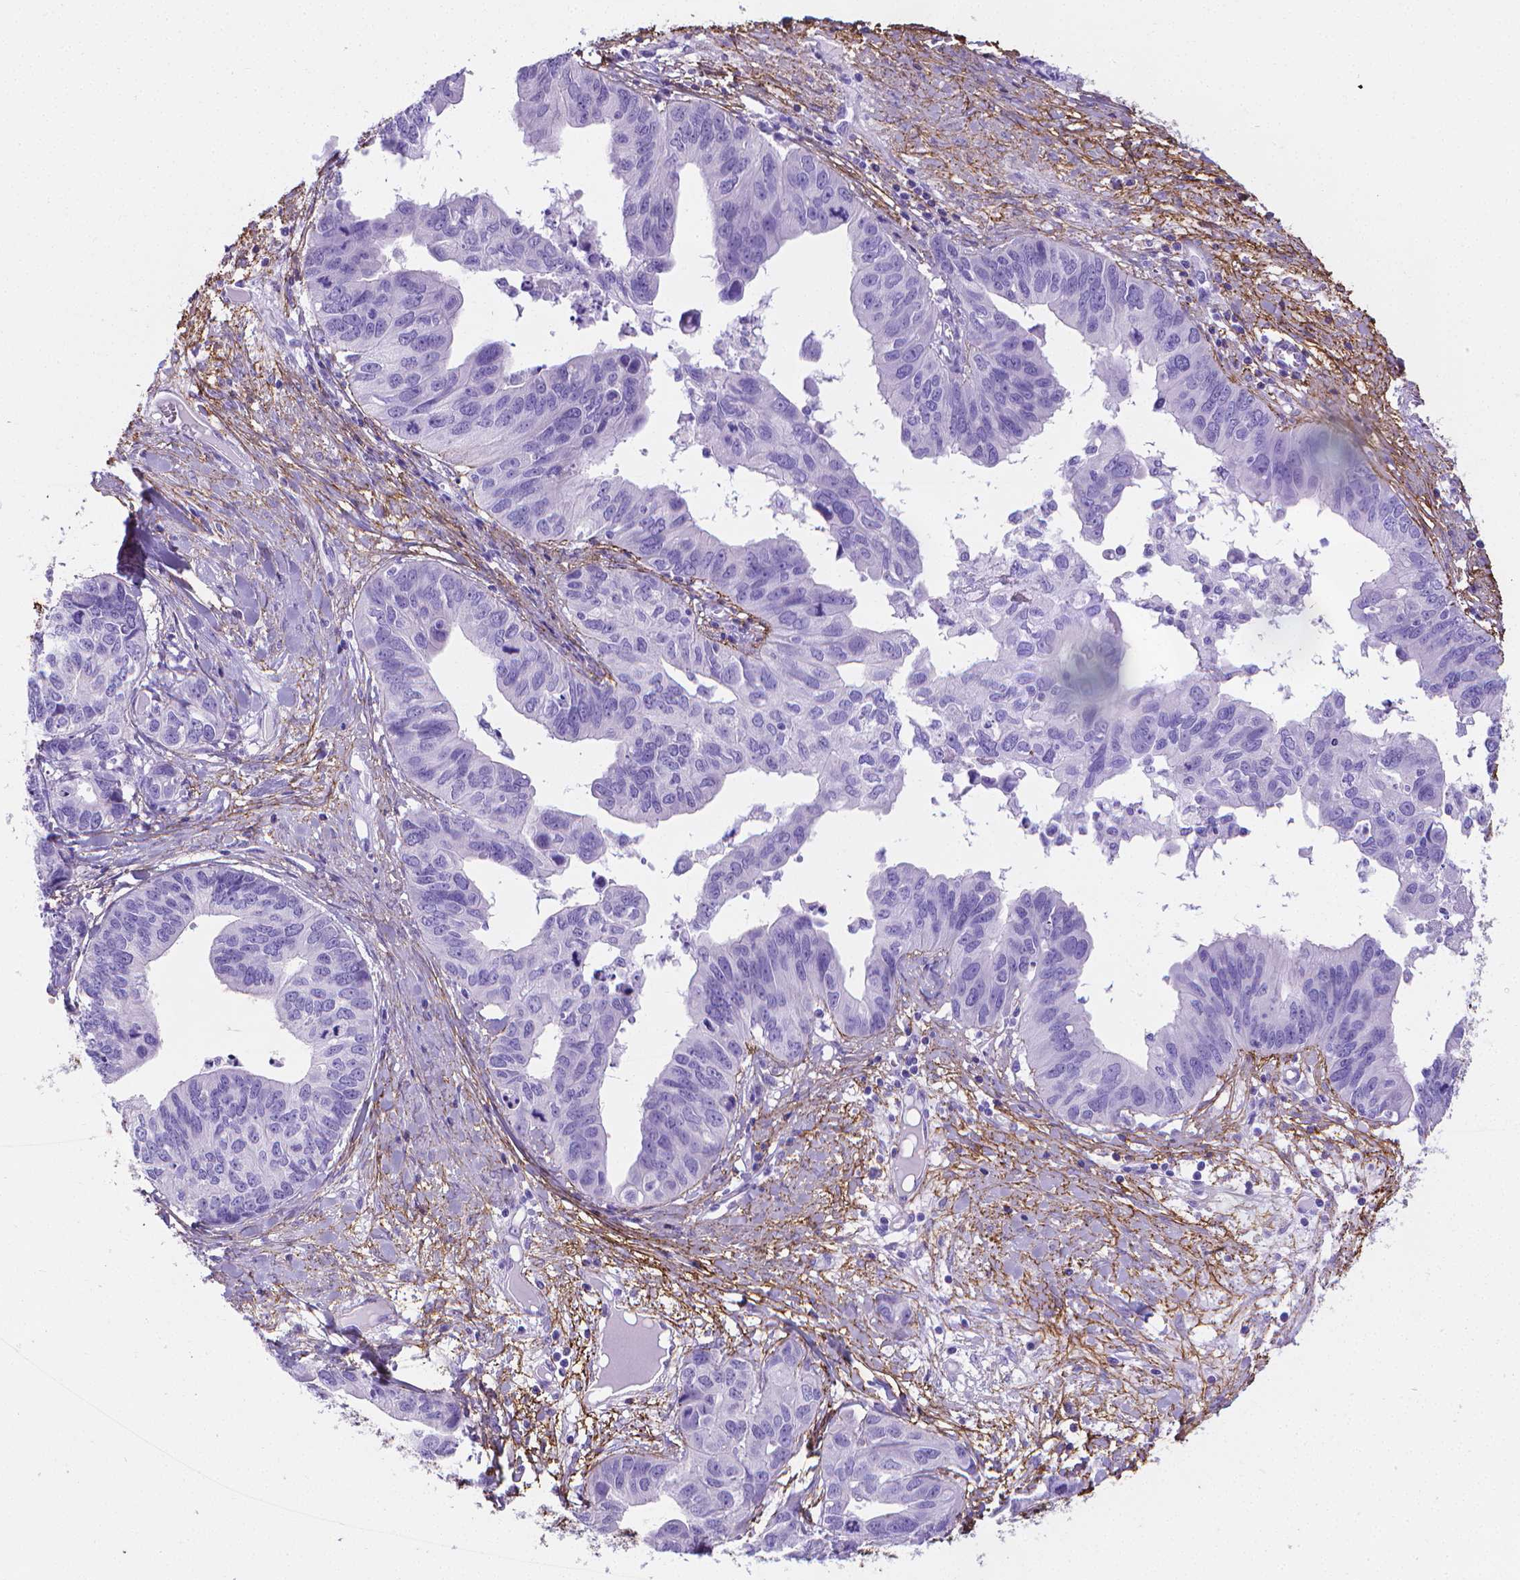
{"staining": {"intensity": "negative", "quantity": "none", "location": "none"}, "tissue": "ovarian cancer", "cell_type": "Tumor cells", "image_type": "cancer", "snomed": [{"axis": "morphology", "description": "Cystadenocarcinoma, mucinous, NOS"}, {"axis": "topography", "description": "Ovary"}], "caption": "Human ovarian mucinous cystadenocarcinoma stained for a protein using immunohistochemistry (IHC) reveals no positivity in tumor cells.", "gene": "MFAP2", "patient": {"sex": "female", "age": 76}}